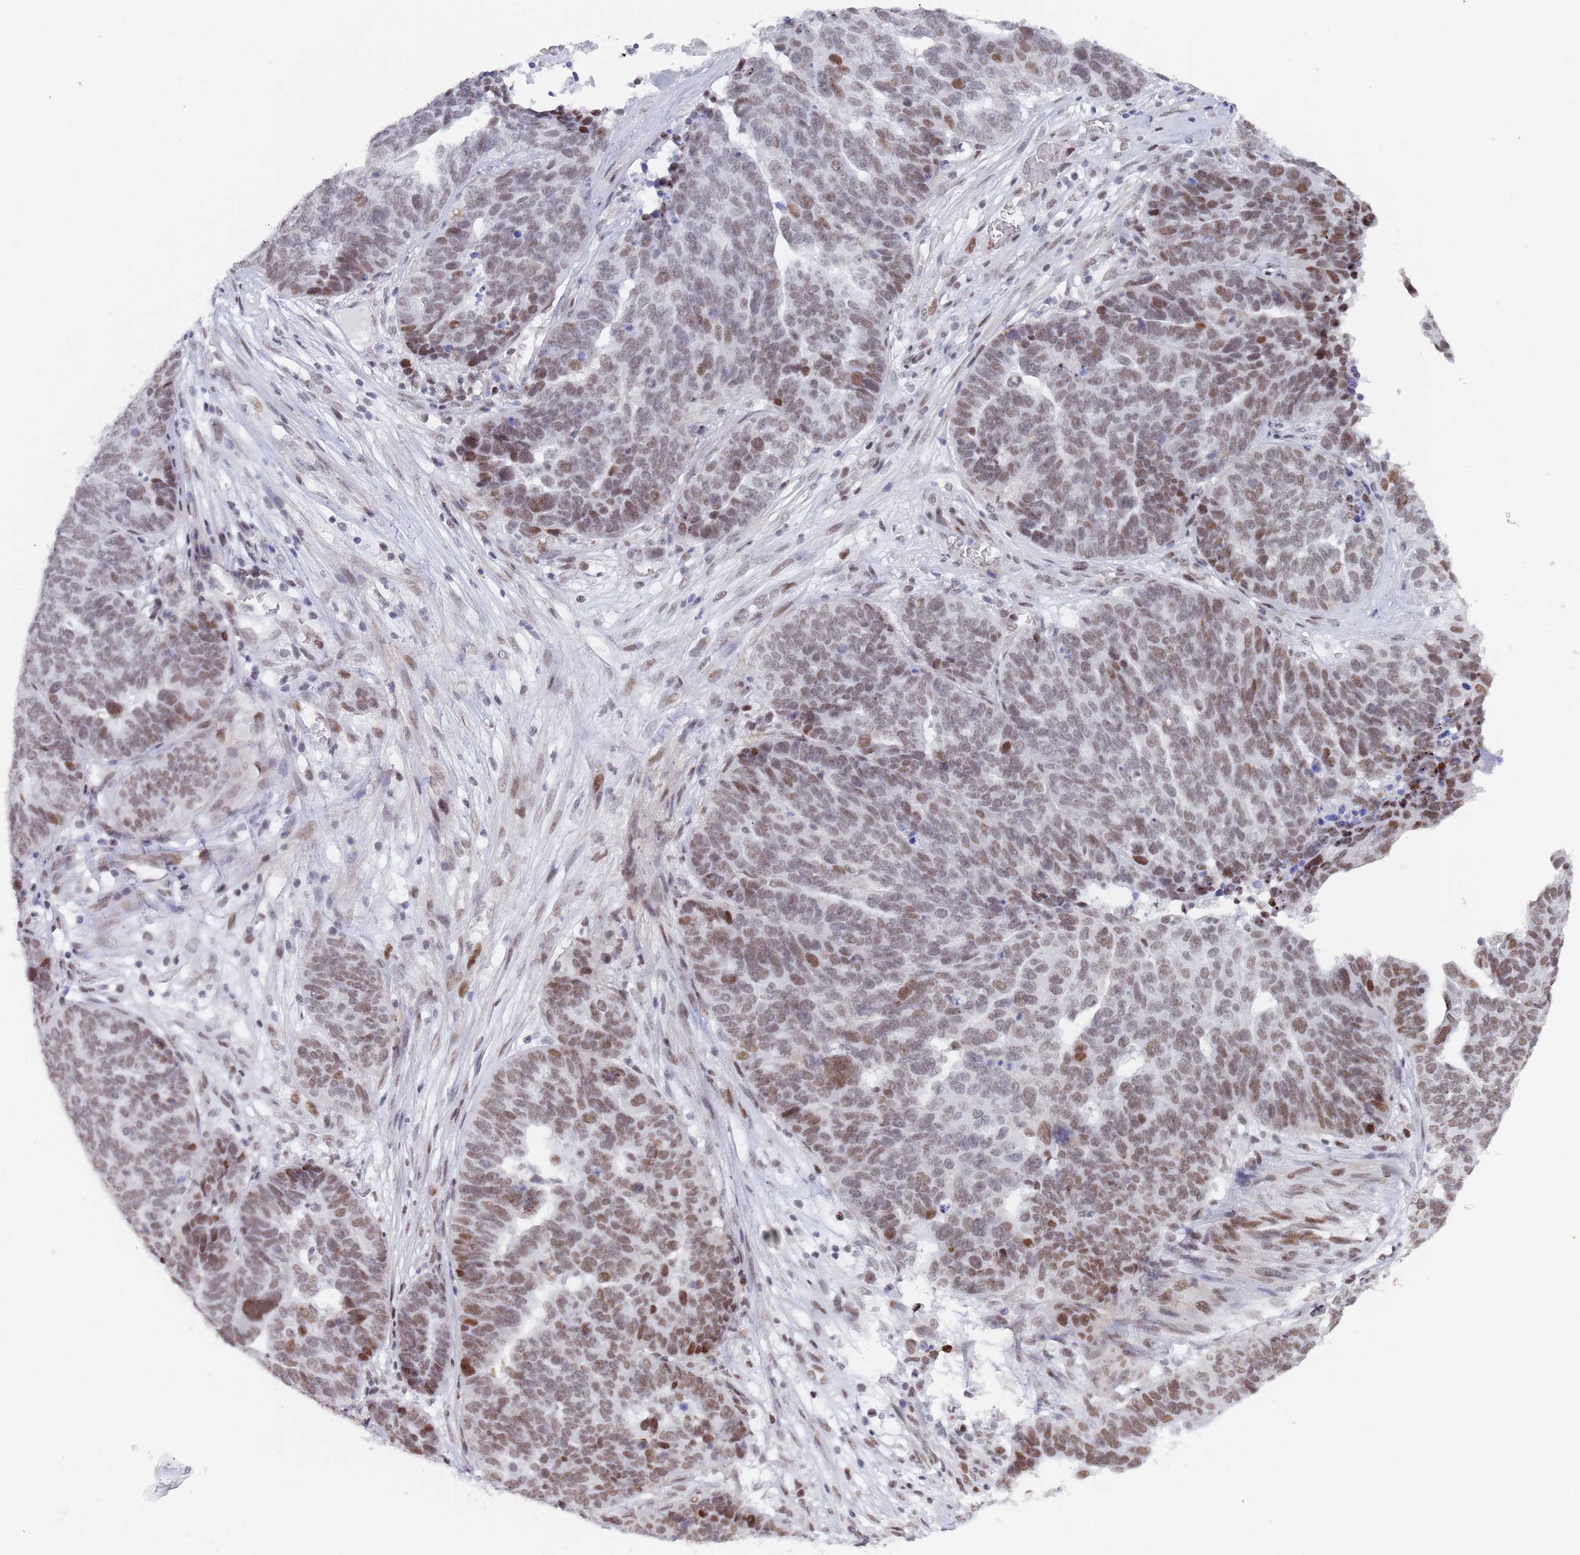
{"staining": {"intensity": "moderate", "quantity": ">75%", "location": "nuclear"}, "tissue": "ovarian cancer", "cell_type": "Tumor cells", "image_type": "cancer", "snomed": [{"axis": "morphology", "description": "Cystadenocarcinoma, serous, NOS"}, {"axis": "topography", "description": "Ovary"}], "caption": "Serous cystadenocarcinoma (ovarian) stained with a protein marker shows moderate staining in tumor cells.", "gene": "ZNF382", "patient": {"sex": "female", "age": 59}}